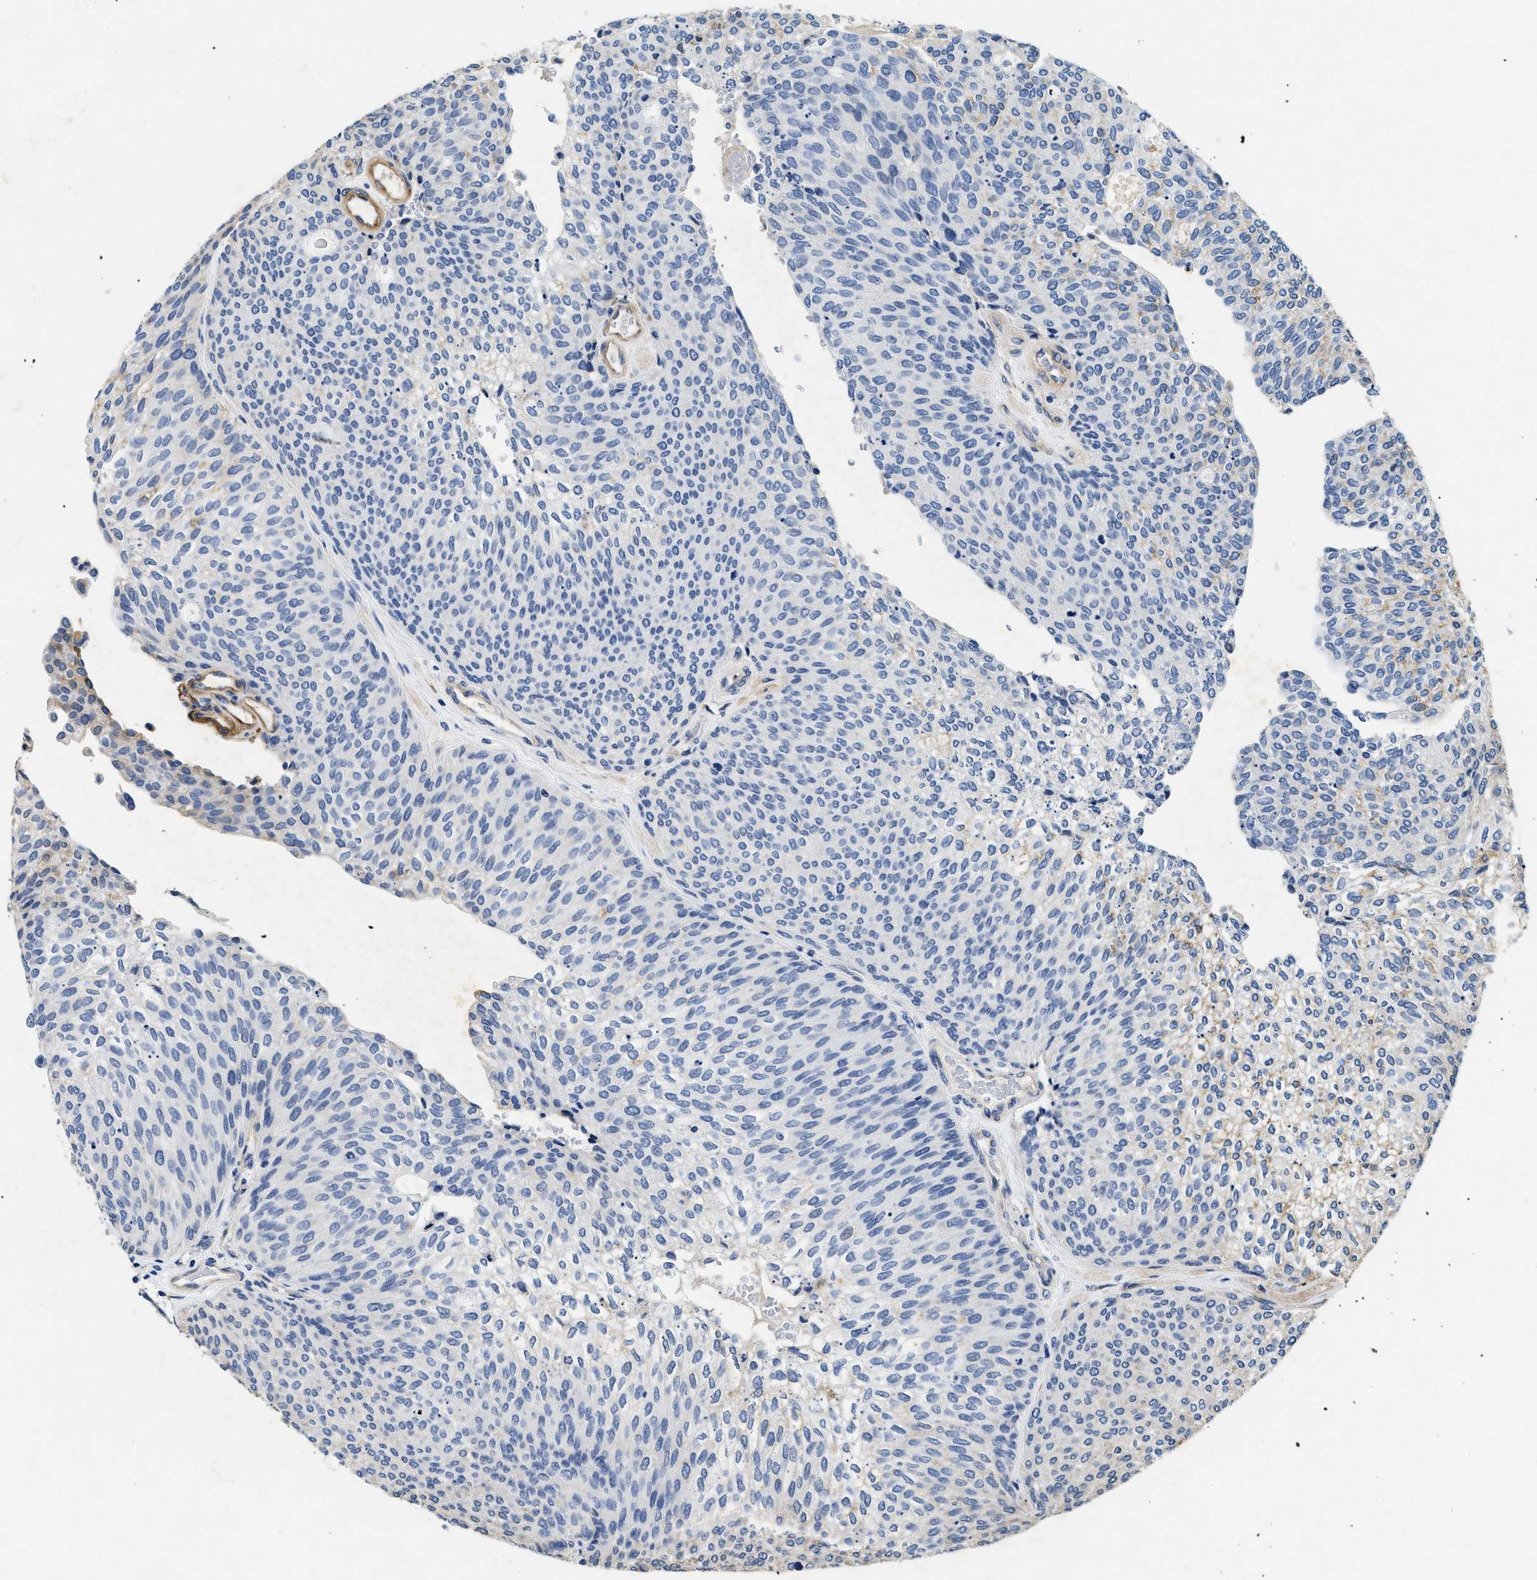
{"staining": {"intensity": "negative", "quantity": "none", "location": "none"}, "tissue": "urothelial cancer", "cell_type": "Tumor cells", "image_type": "cancer", "snomed": [{"axis": "morphology", "description": "Urothelial carcinoma, Low grade"}, {"axis": "topography", "description": "Urinary bladder"}], "caption": "Urothelial cancer was stained to show a protein in brown. There is no significant positivity in tumor cells.", "gene": "LAMA3", "patient": {"sex": "female", "age": 79}}